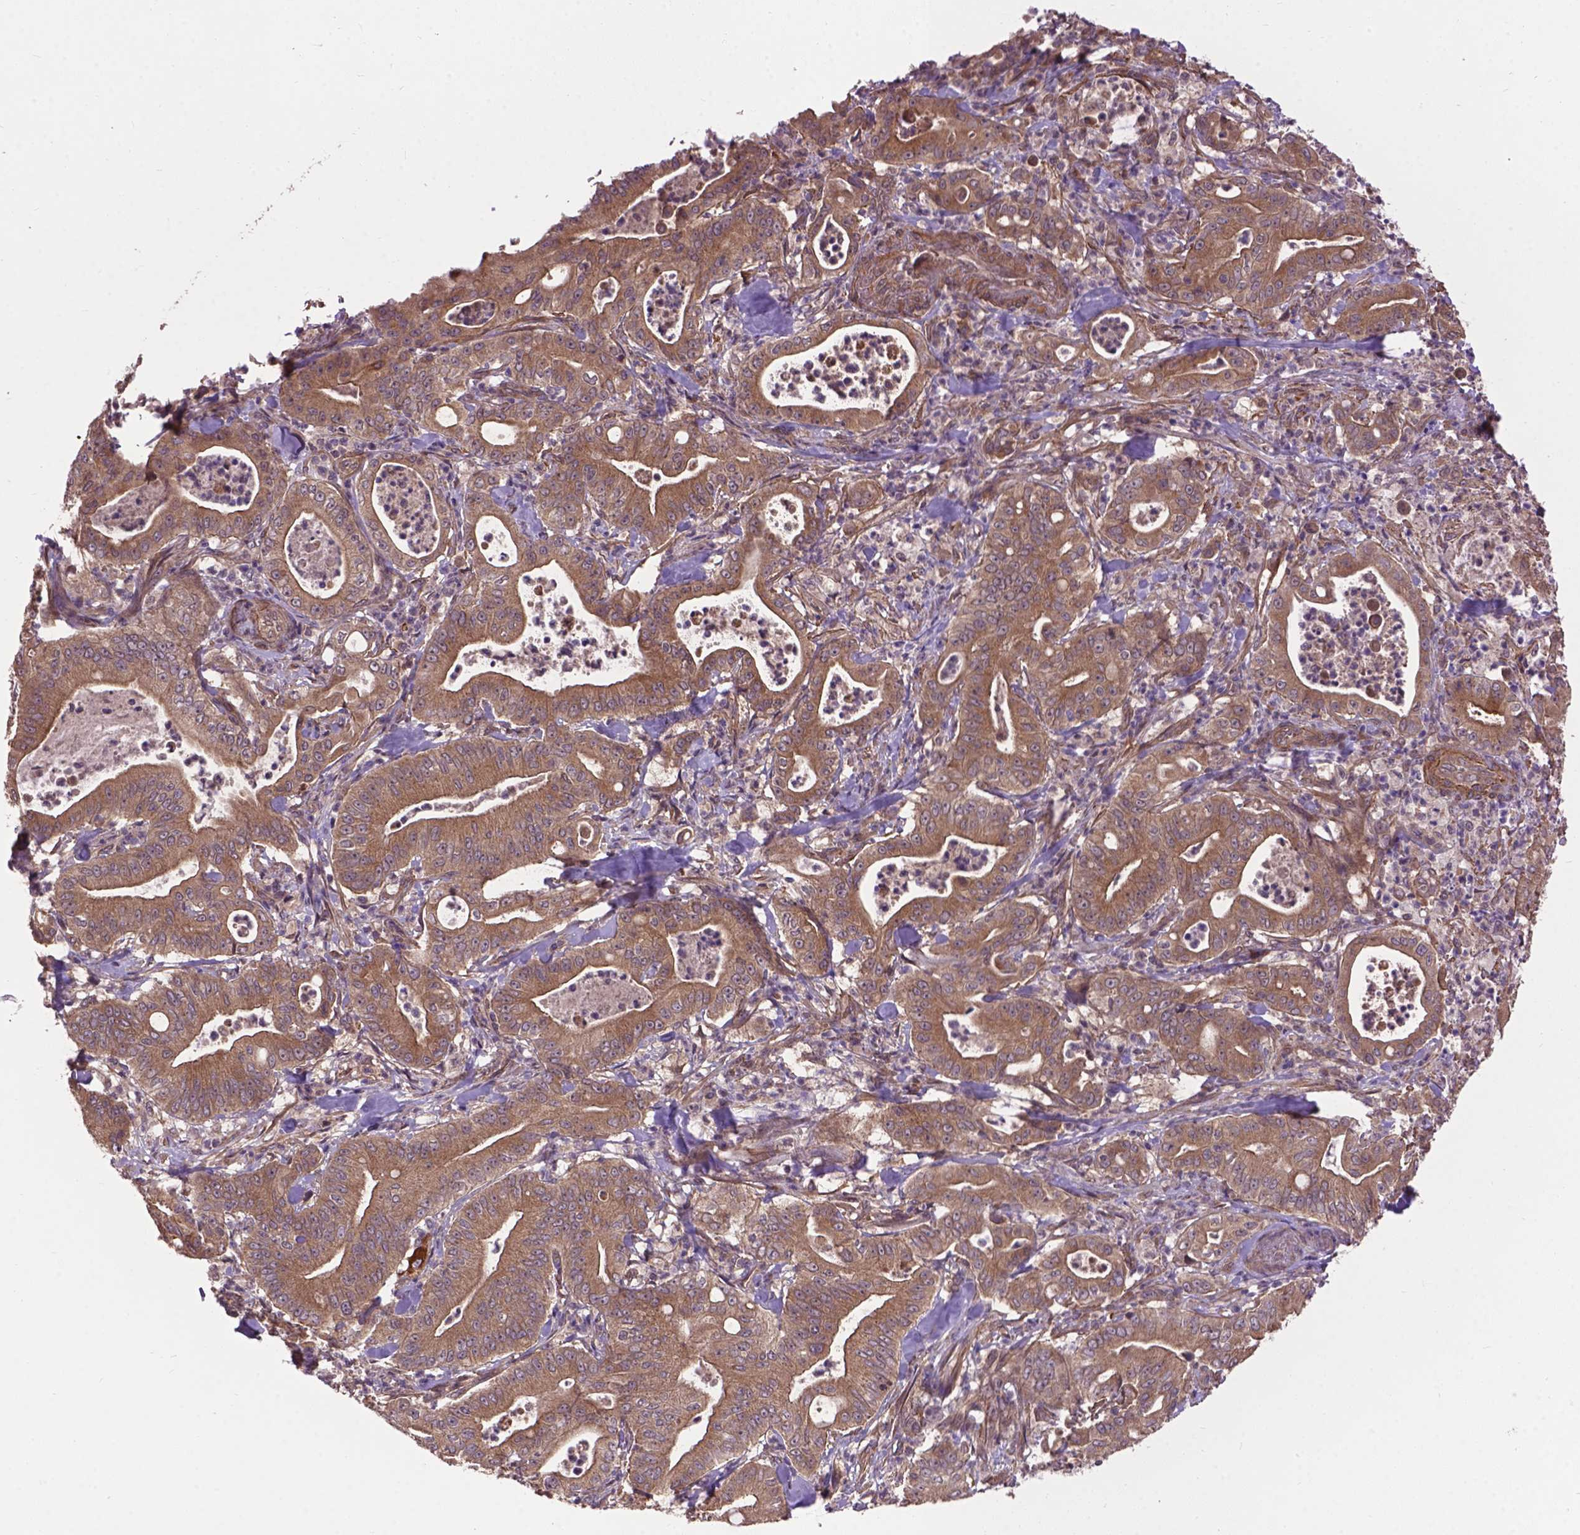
{"staining": {"intensity": "moderate", "quantity": ">75%", "location": "cytoplasmic/membranous"}, "tissue": "pancreatic cancer", "cell_type": "Tumor cells", "image_type": "cancer", "snomed": [{"axis": "morphology", "description": "Adenocarcinoma, NOS"}, {"axis": "topography", "description": "Pancreas"}], "caption": "This is an image of immunohistochemistry staining of pancreatic cancer, which shows moderate expression in the cytoplasmic/membranous of tumor cells.", "gene": "ZNF616", "patient": {"sex": "male", "age": 71}}